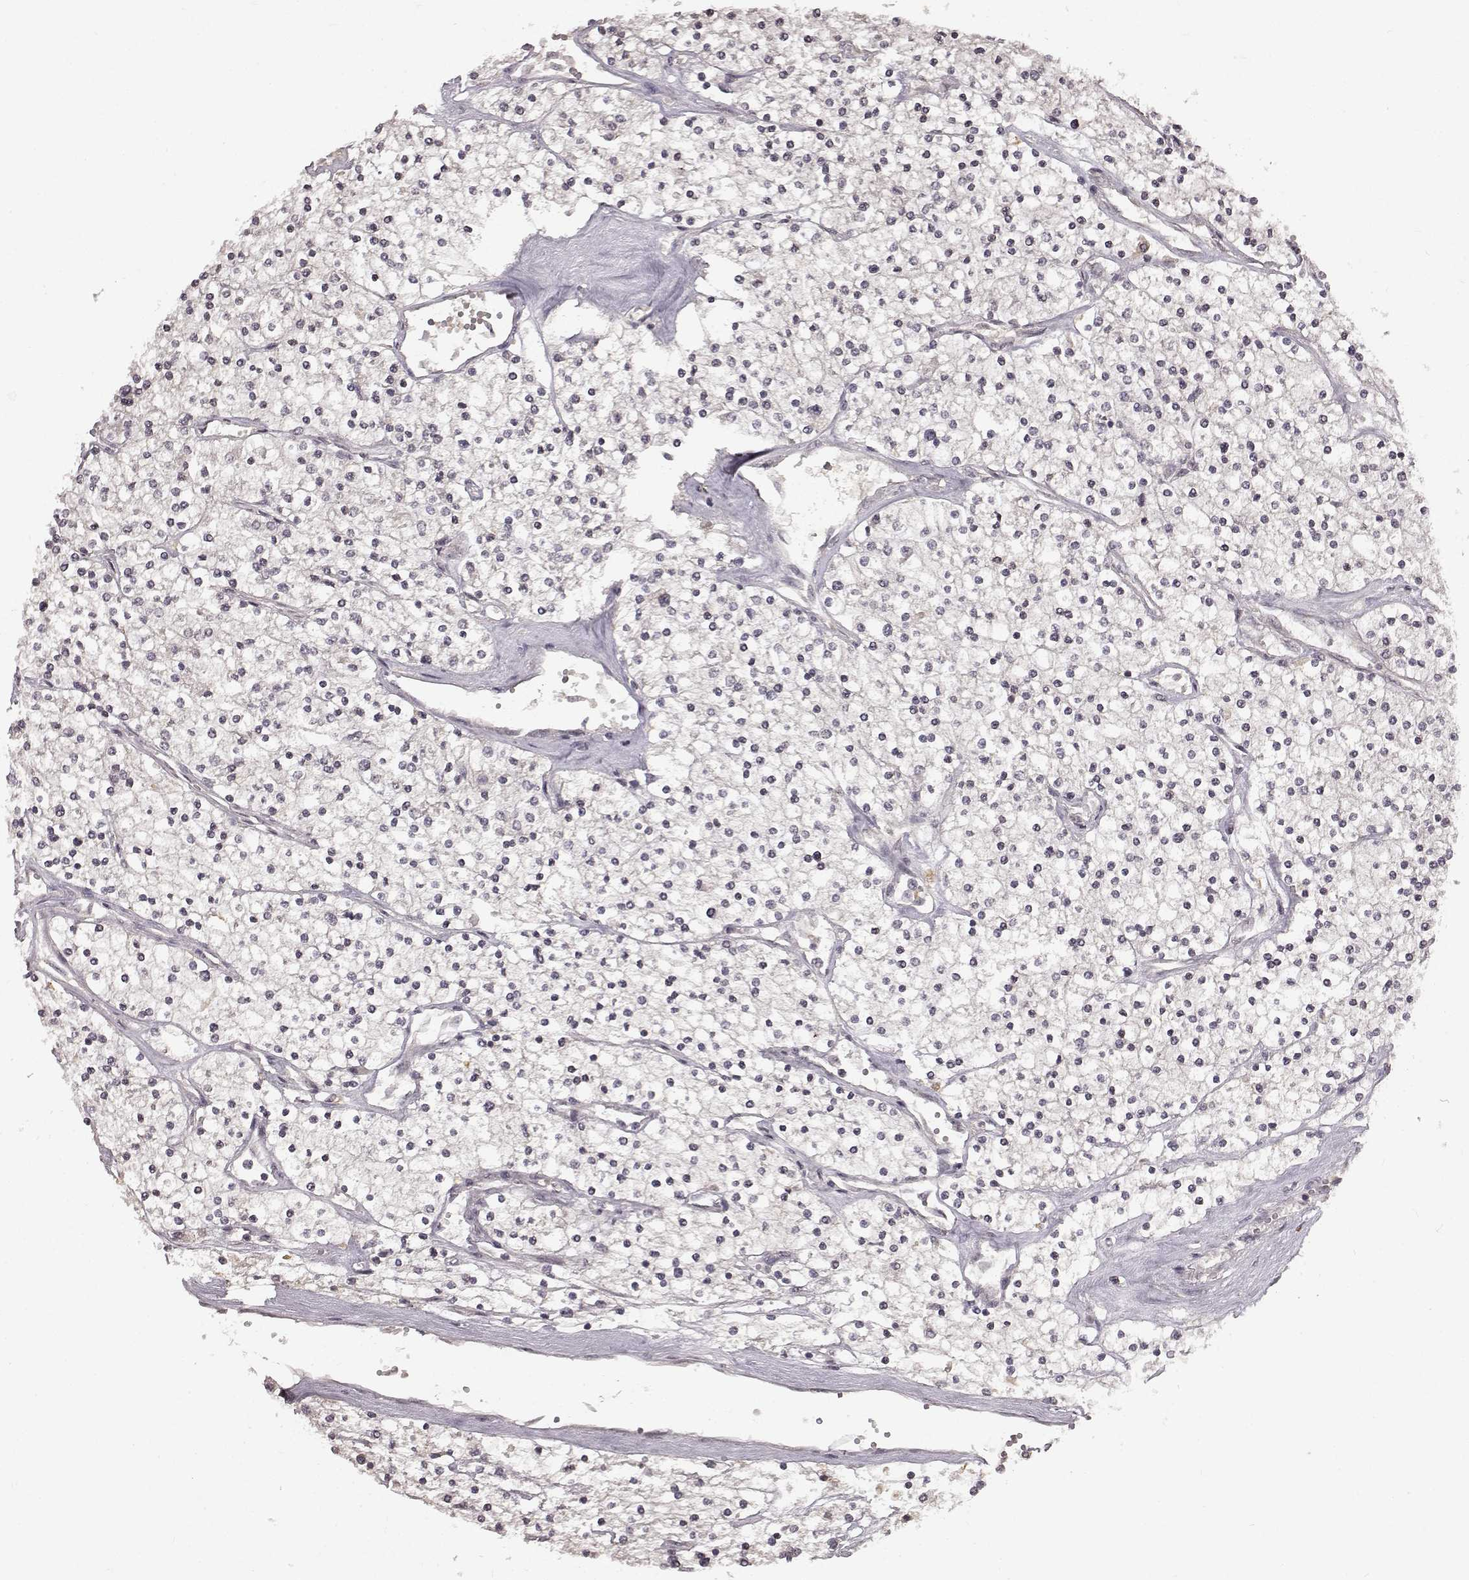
{"staining": {"intensity": "negative", "quantity": "none", "location": "none"}, "tissue": "renal cancer", "cell_type": "Tumor cells", "image_type": "cancer", "snomed": [{"axis": "morphology", "description": "Adenocarcinoma, NOS"}, {"axis": "topography", "description": "Kidney"}], "caption": "The immunohistochemistry (IHC) histopathology image has no significant positivity in tumor cells of renal cancer (adenocarcinoma) tissue.", "gene": "NTRK2", "patient": {"sex": "male", "age": 80}}